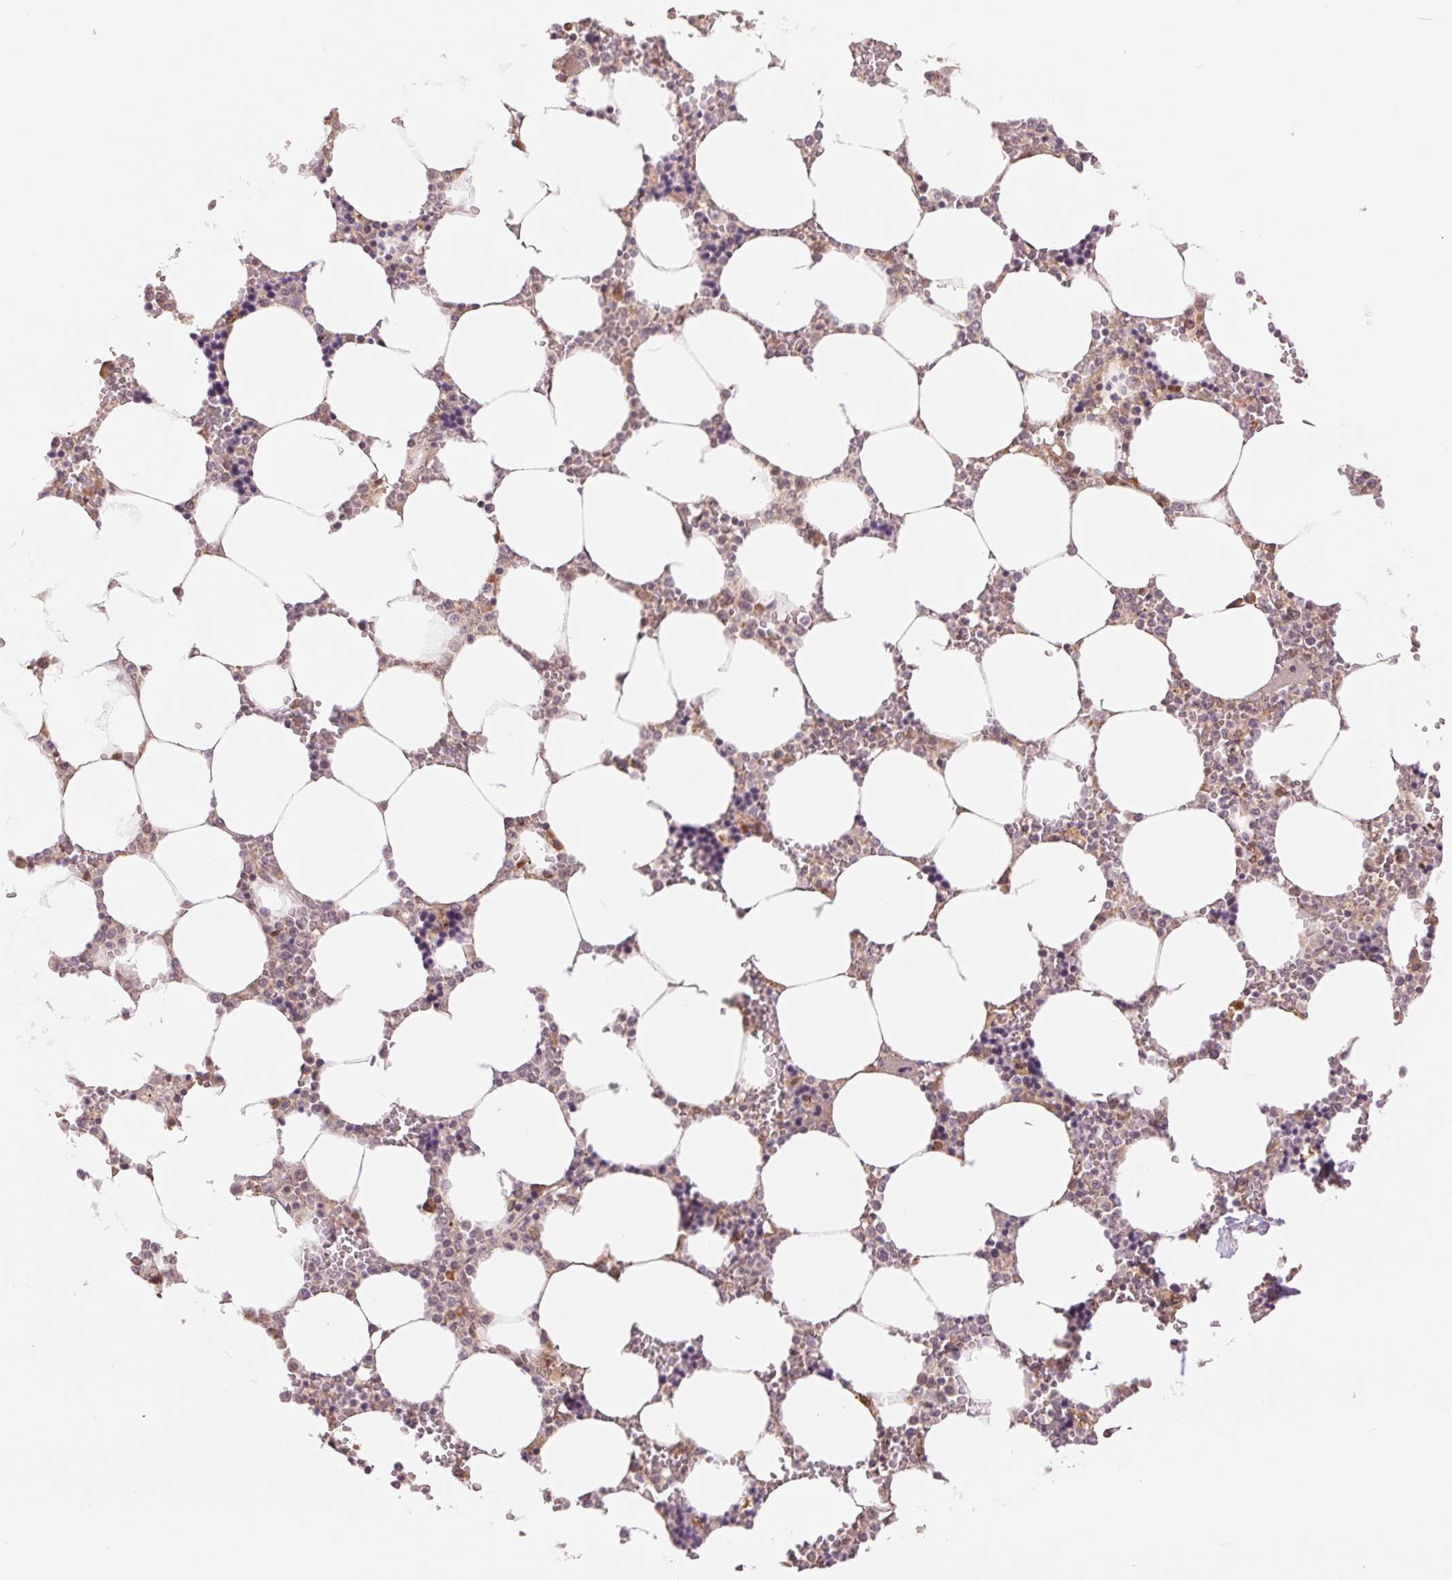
{"staining": {"intensity": "negative", "quantity": "none", "location": "none"}, "tissue": "bone marrow", "cell_type": "Hematopoietic cells", "image_type": "normal", "snomed": [{"axis": "morphology", "description": "Normal tissue, NOS"}, {"axis": "topography", "description": "Bone marrow"}], "caption": "Bone marrow stained for a protein using IHC exhibits no expression hematopoietic cells.", "gene": "ERI3", "patient": {"sex": "male", "age": 64}}